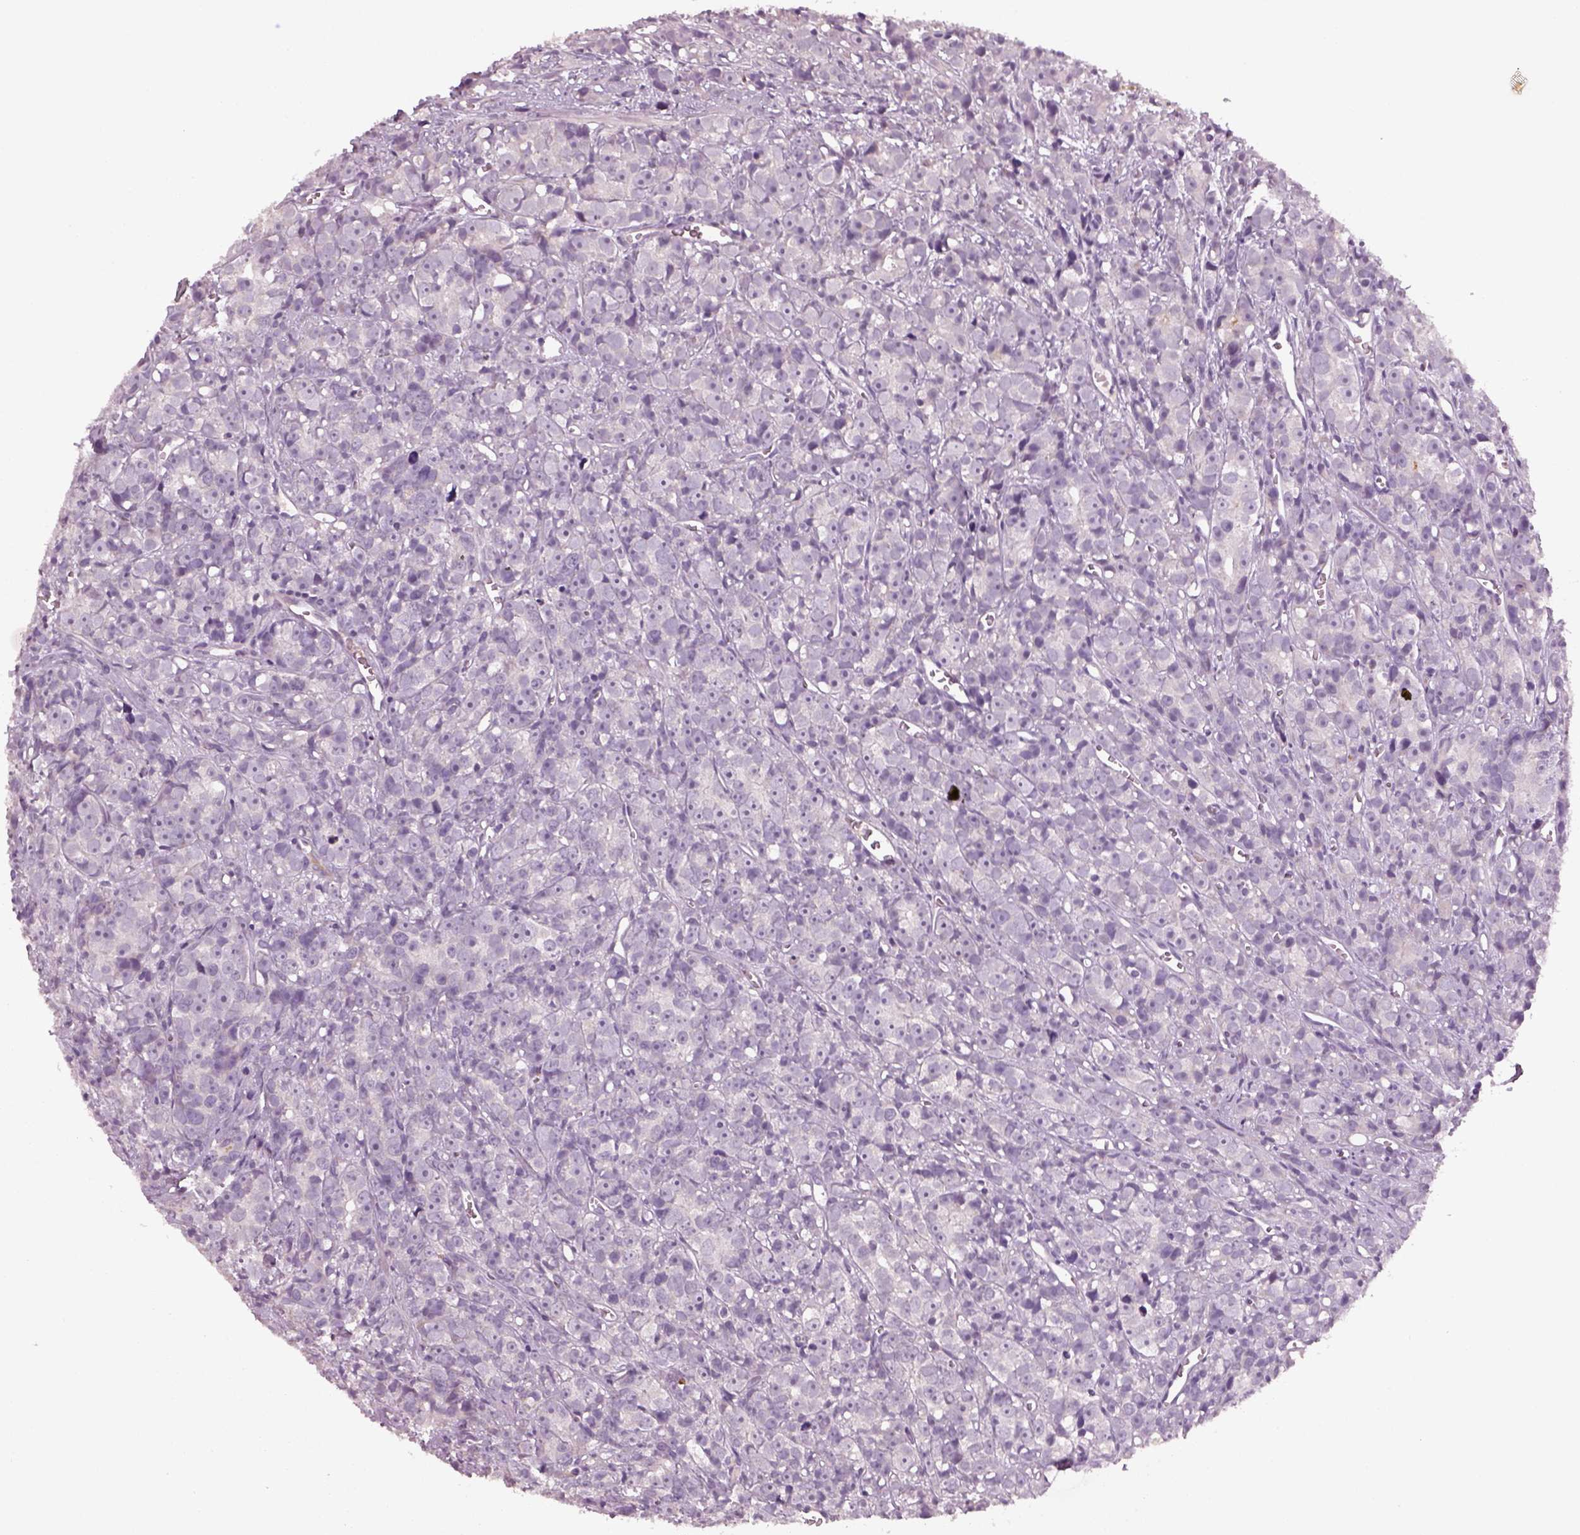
{"staining": {"intensity": "negative", "quantity": "none", "location": "none"}, "tissue": "prostate cancer", "cell_type": "Tumor cells", "image_type": "cancer", "snomed": [{"axis": "morphology", "description": "Adenocarcinoma, High grade"}, {"axis": "topography", "description": "Prostate"}], "caption": "Protein analysis of high-grade adenocarcinoma (prostate) exhibits no significant expression in tumor cells. Nuclei are stained in blue.", "gene": "PENK", "patient": {"sex": "male", "age": 77}}